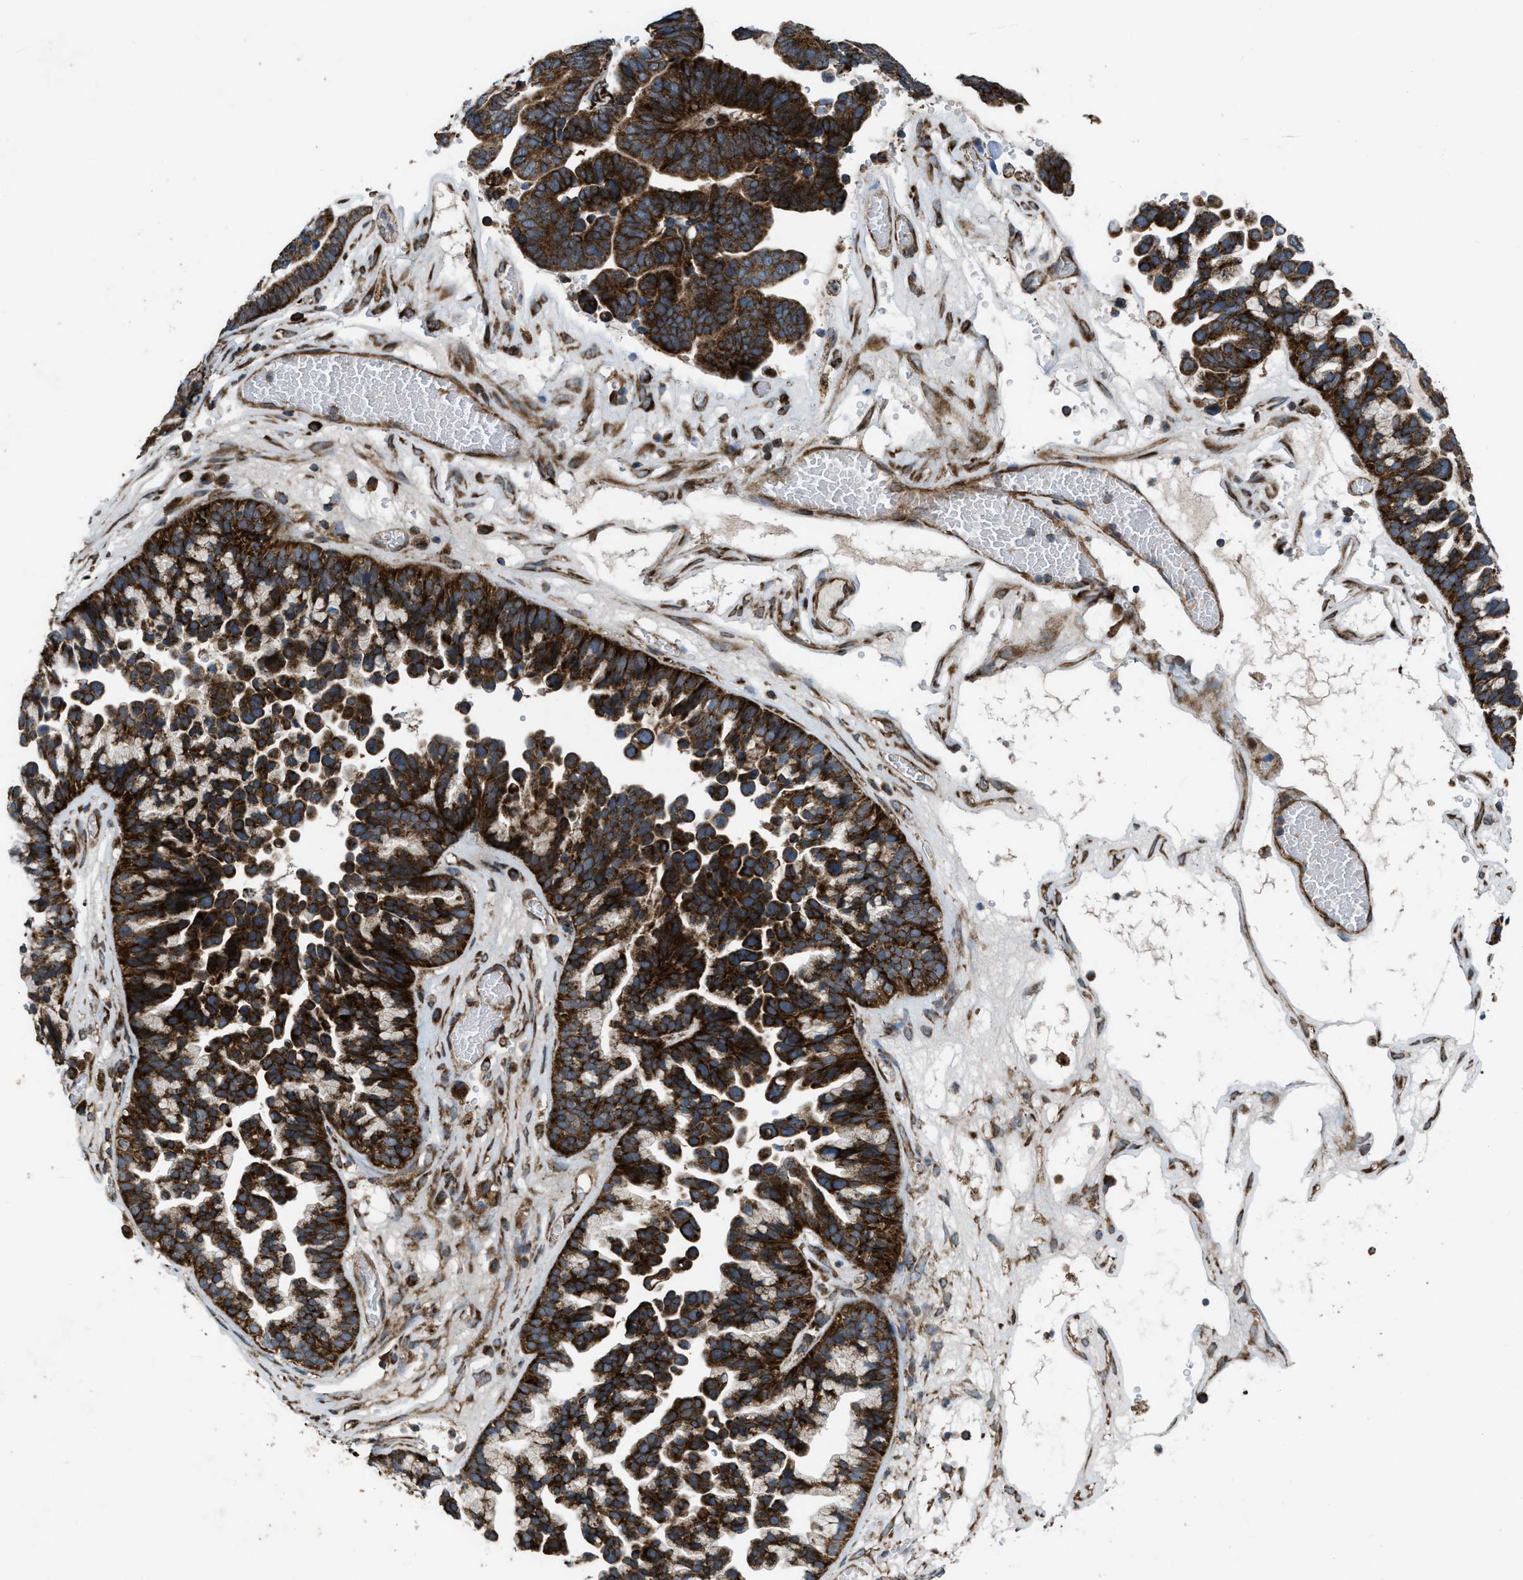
{"staining": {"intensity": "strong", "quantity": ">75%", "location": "cytoplasmic/membranous"}, "tissue": "ovarian cancer", "cell_type": "Tumor cells", "image_type": "cancer", "snomed": [{"axis": "morphology", "description": "Cystadenocarcinoma, serous, NOS"}, {"axis": "topography", "description": "Ovary"}], "caption": "A histopathology image of serous cystadenocarcinoma (ovarian) stained for a protein reveals strong cytoplasmic/membranous brown staining in tumor cells. The staining was performed using DAB (3,3'-diaminobenzidine) to visualize the protein expression in brown, while the nuclei were stained in blue with hematoxylin (Magnification: 20x).", "gene": "PER3", "patient": {"sex": "female", "age": 56}}